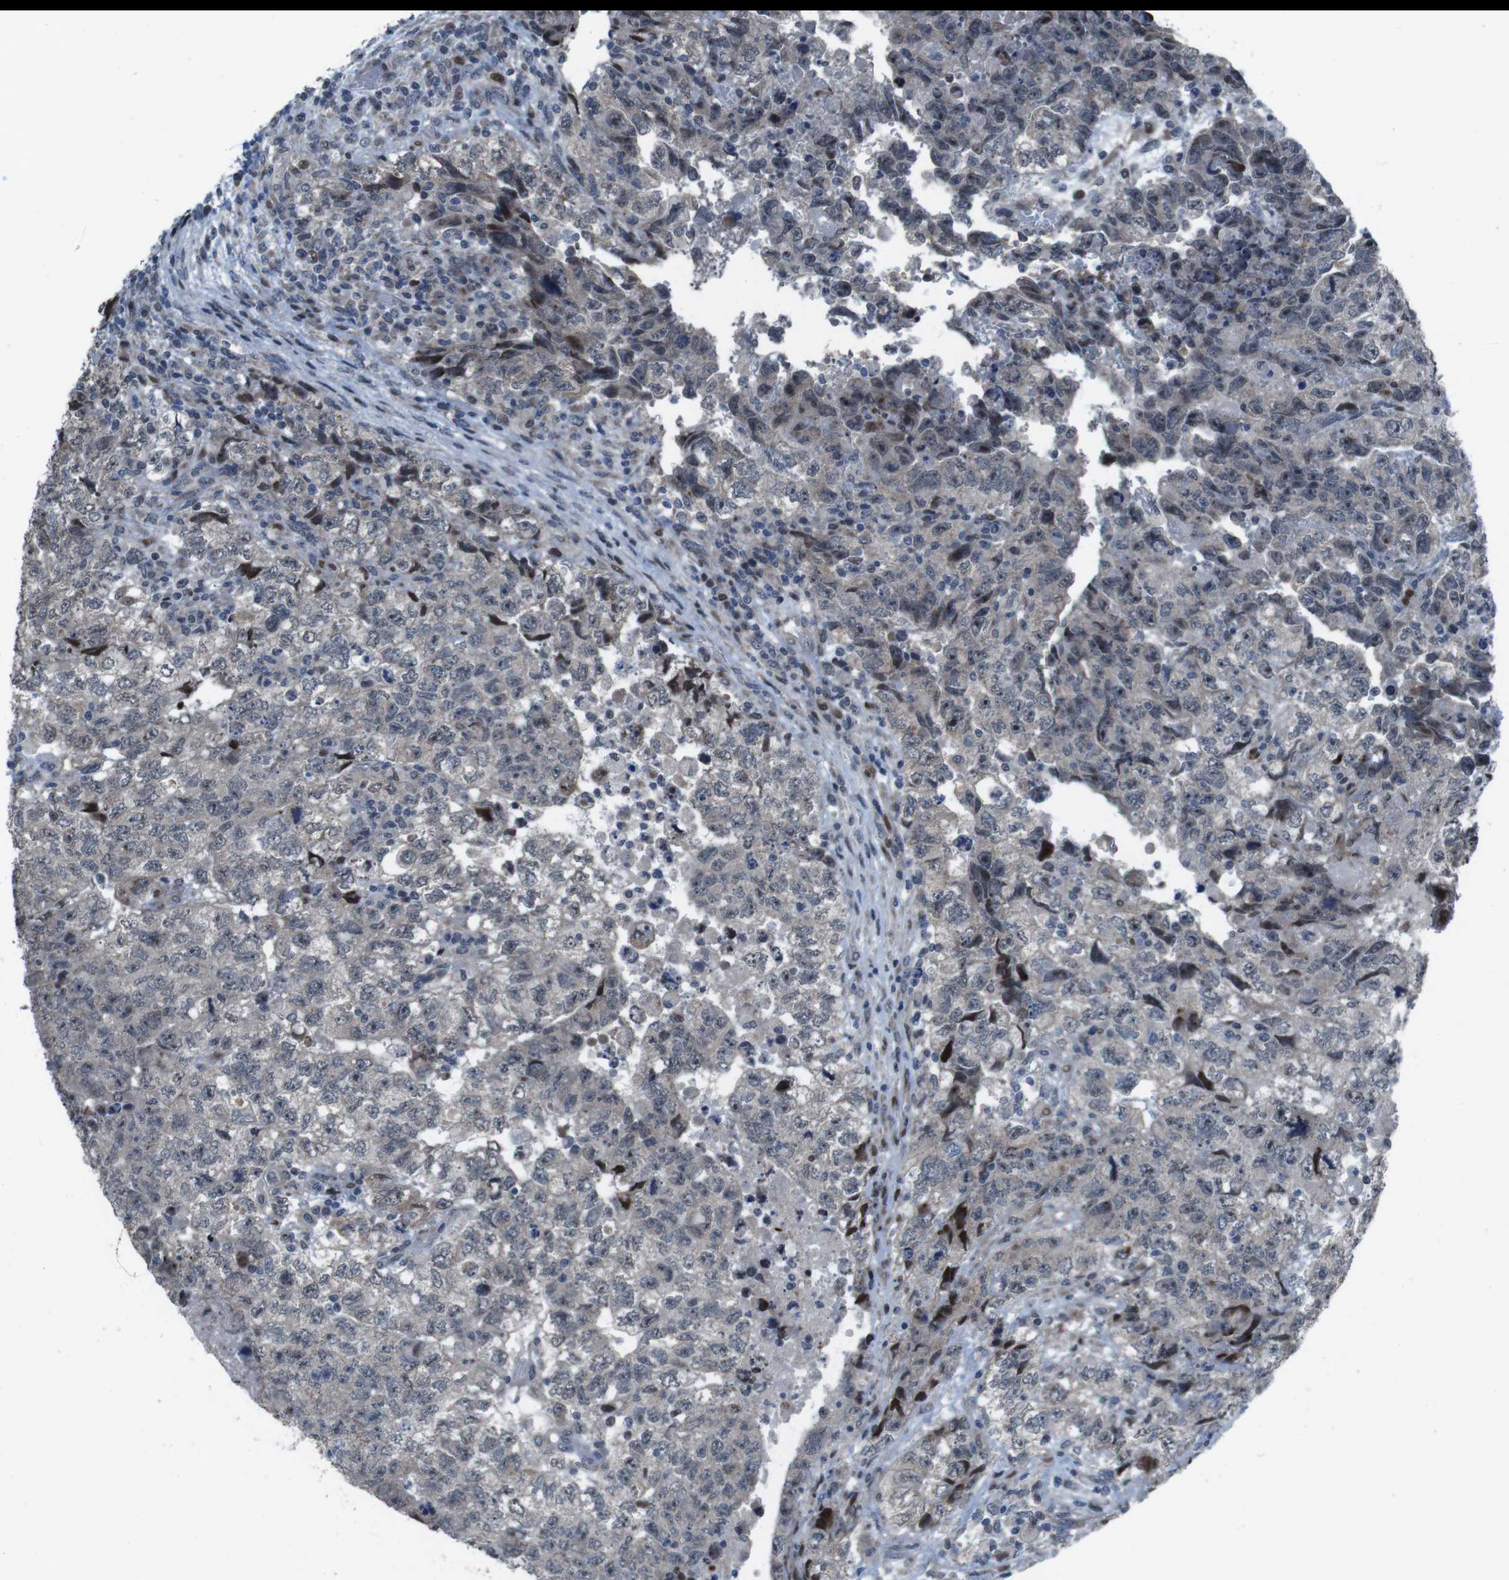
{"staining": {"intensity": "moderate", "quantity": "<25%", "location": "nuclear"}, "tissue": "testis cancer", "cell_type": "Tumor cells", "image_type": "cancer", "snomed": [{"axis": "morphology", "description": "Carcinoma, Embryonal, NOS"}, {"axis": "topography", "description": "Testis"}], "caption": "This image exhibits immunohistochemistry staining of testis embryonal carcinoma, with low moderate nuclear expression in approximately <25% of tumor cells.", "gene": "PBRM1", "patient": {"sex": "male", "age": 36}}